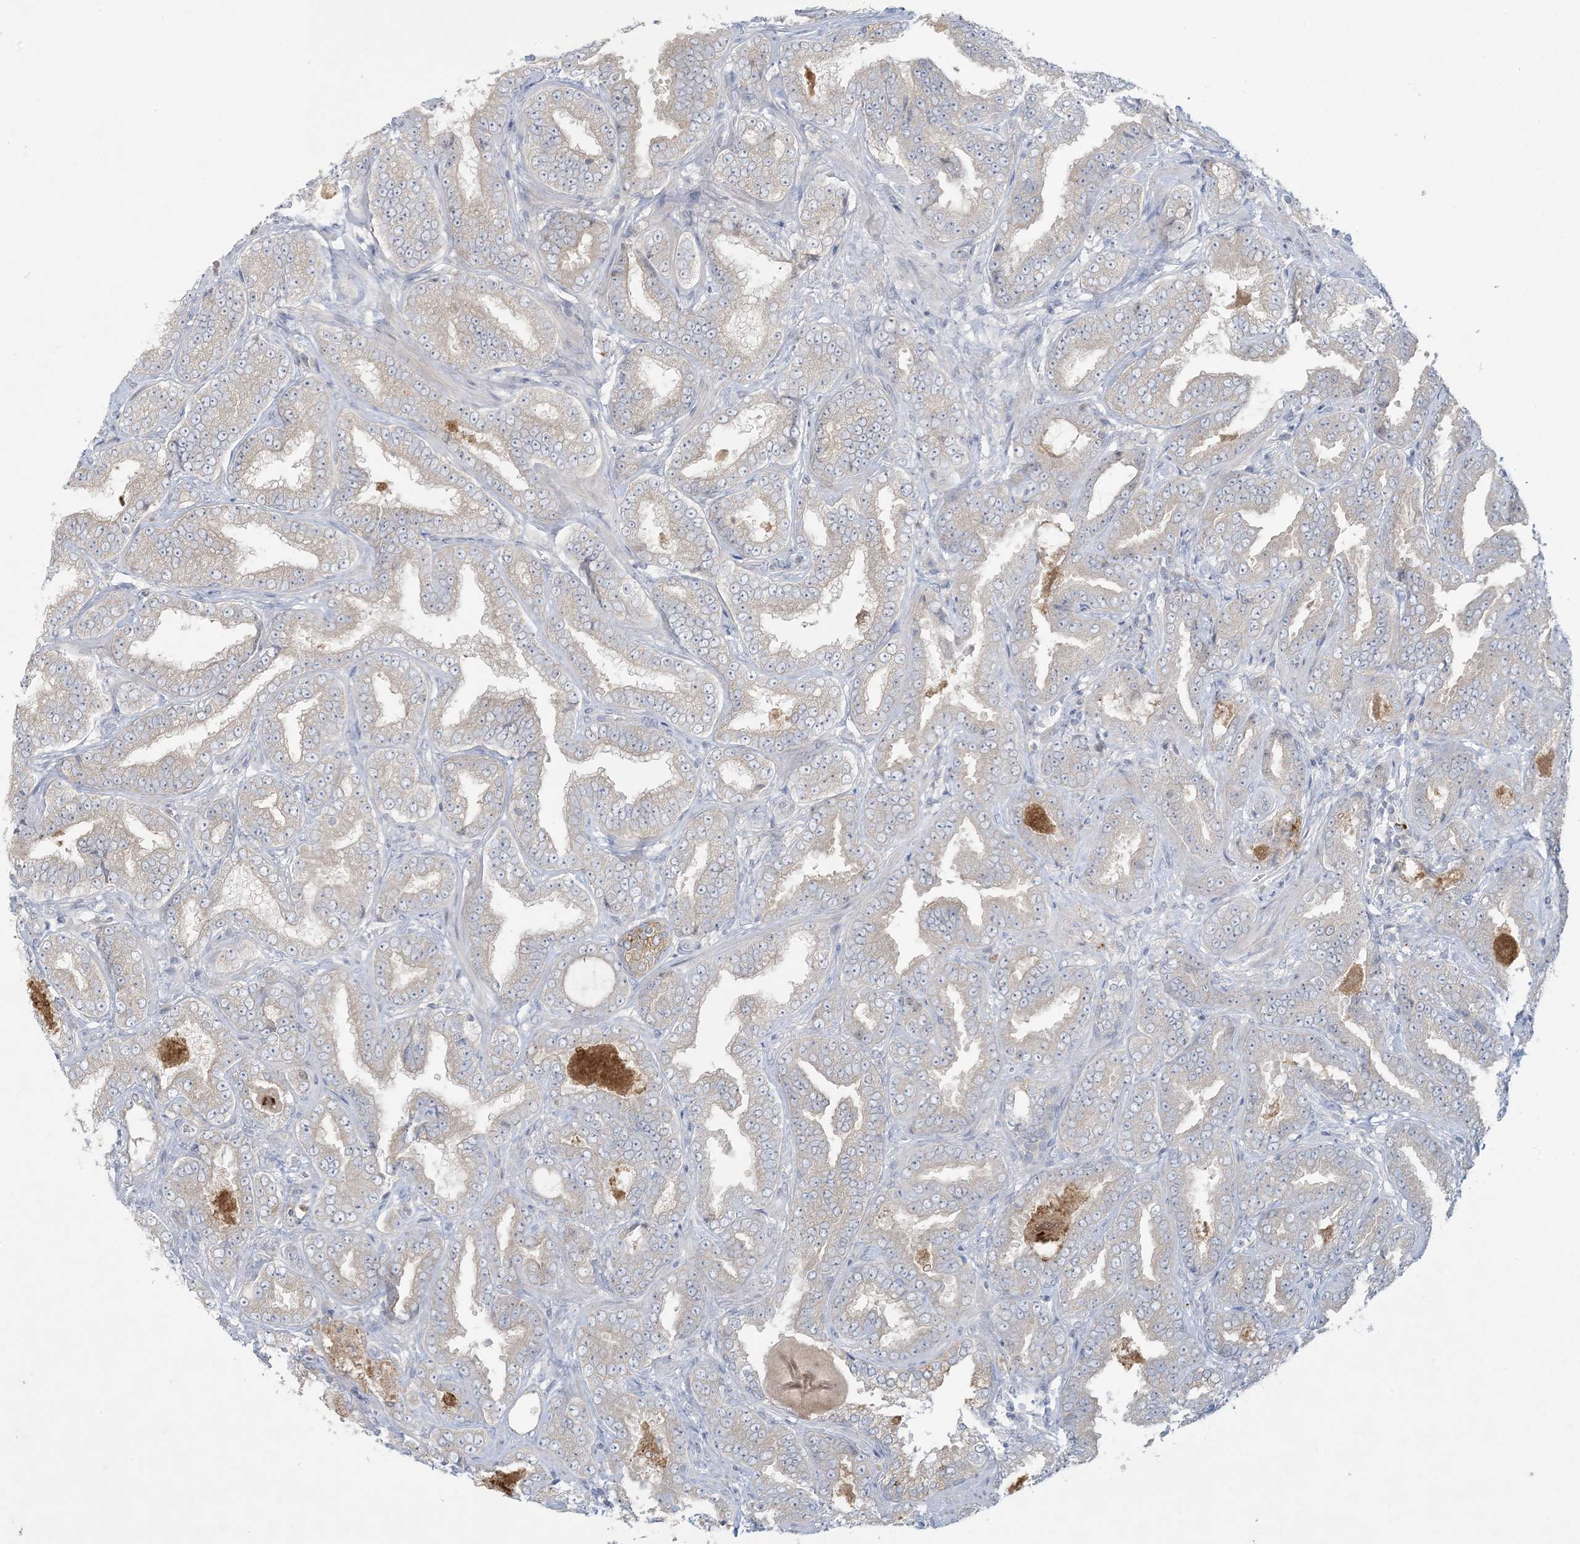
{"staining": {"intensity": "negative", "quantity": "none", "location": "none"}, "tissue": "prostate cancer", "cell_type": "Tumor cells", "image_type": "cancer", "snomed": [{"axis": "morphology", "description": "Adenocarcinoma, Low grade"}, {"axis": "topography", "description": "Prostate"}], "caption": "Immunohistochemical staining of prostate cancer demonstrates no significant expression in tumor cells. (Stains: DAB (3,3'-diaminobenzidine) immunohistochemistry with hematoxylin counter stain, Microscopy: brightfield microscopy at high magnification).", "gene": "KIF3A", "patient": {"sex": "male", "age": 60}}